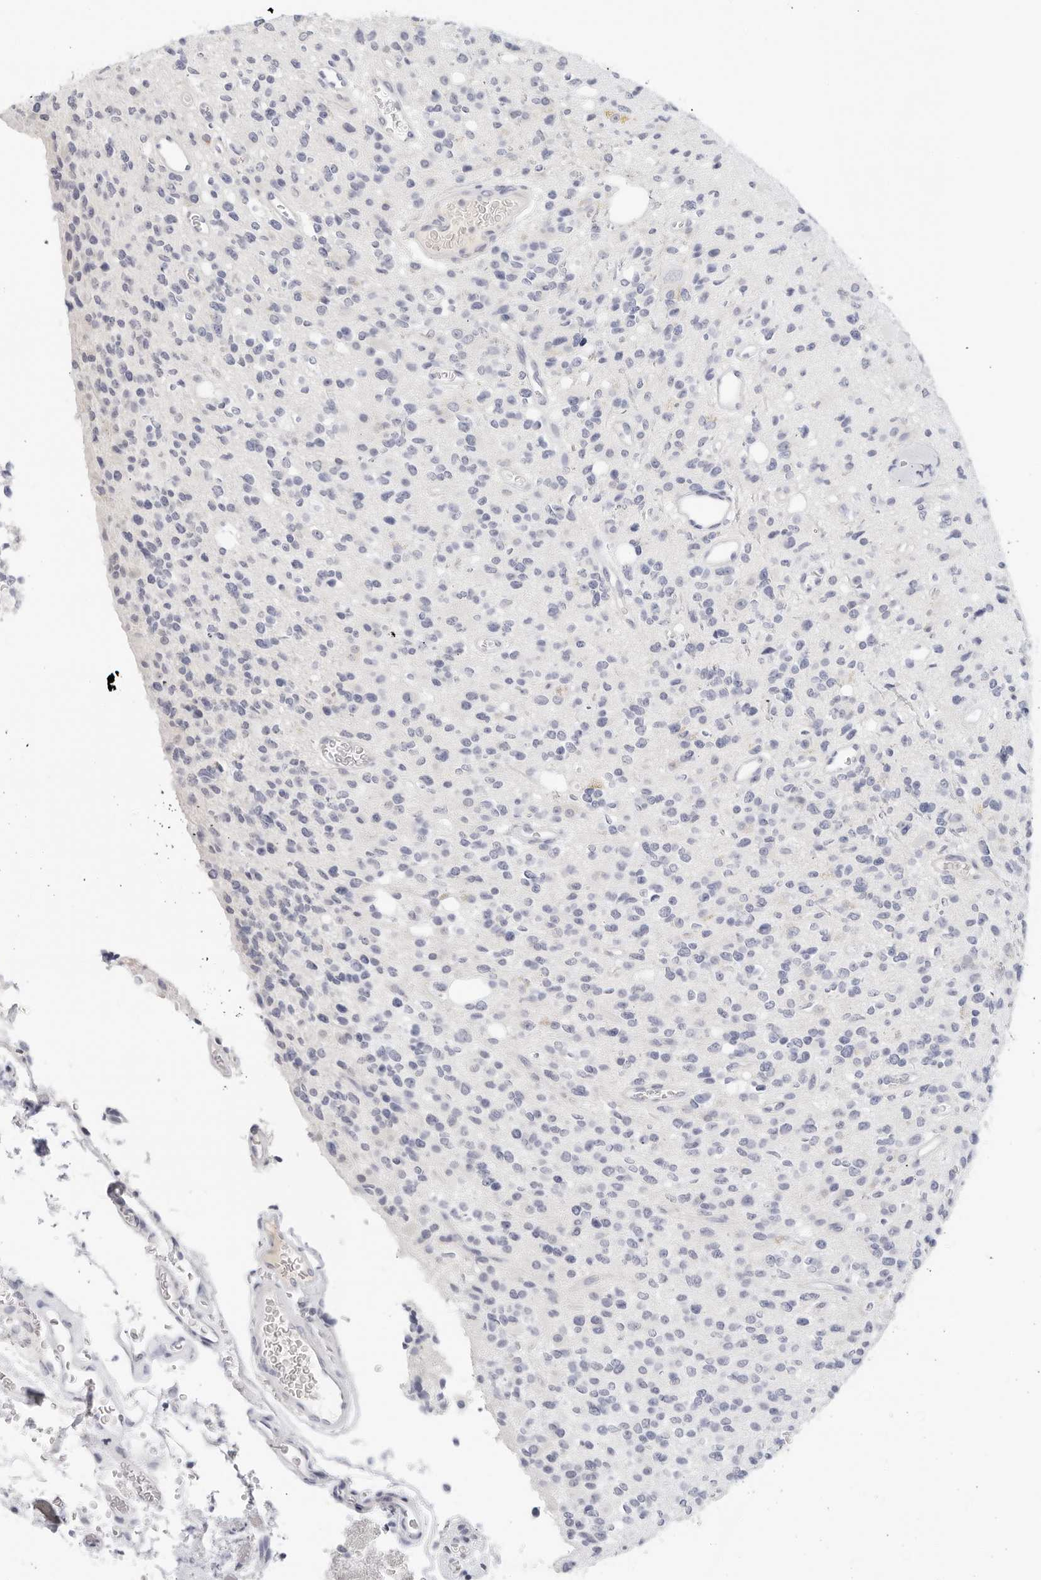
{"staining": {"intensity": "negative", "quantity": "none", "location": "none"}, "tissue": "glioma", "cell_type": "Tumor cells", "image_type": "cancer", "snomed": [{"axis": "morphology", "description": "Glioma, malignant, High grade"}, {"axis": "topography", "description": "Brain"}], "caption": "The image demonstrates no staining of tumor cells in malignant glioma (high-grade).", "gene": "EDN2", "patient": {"sex": "male", "age": 34}}